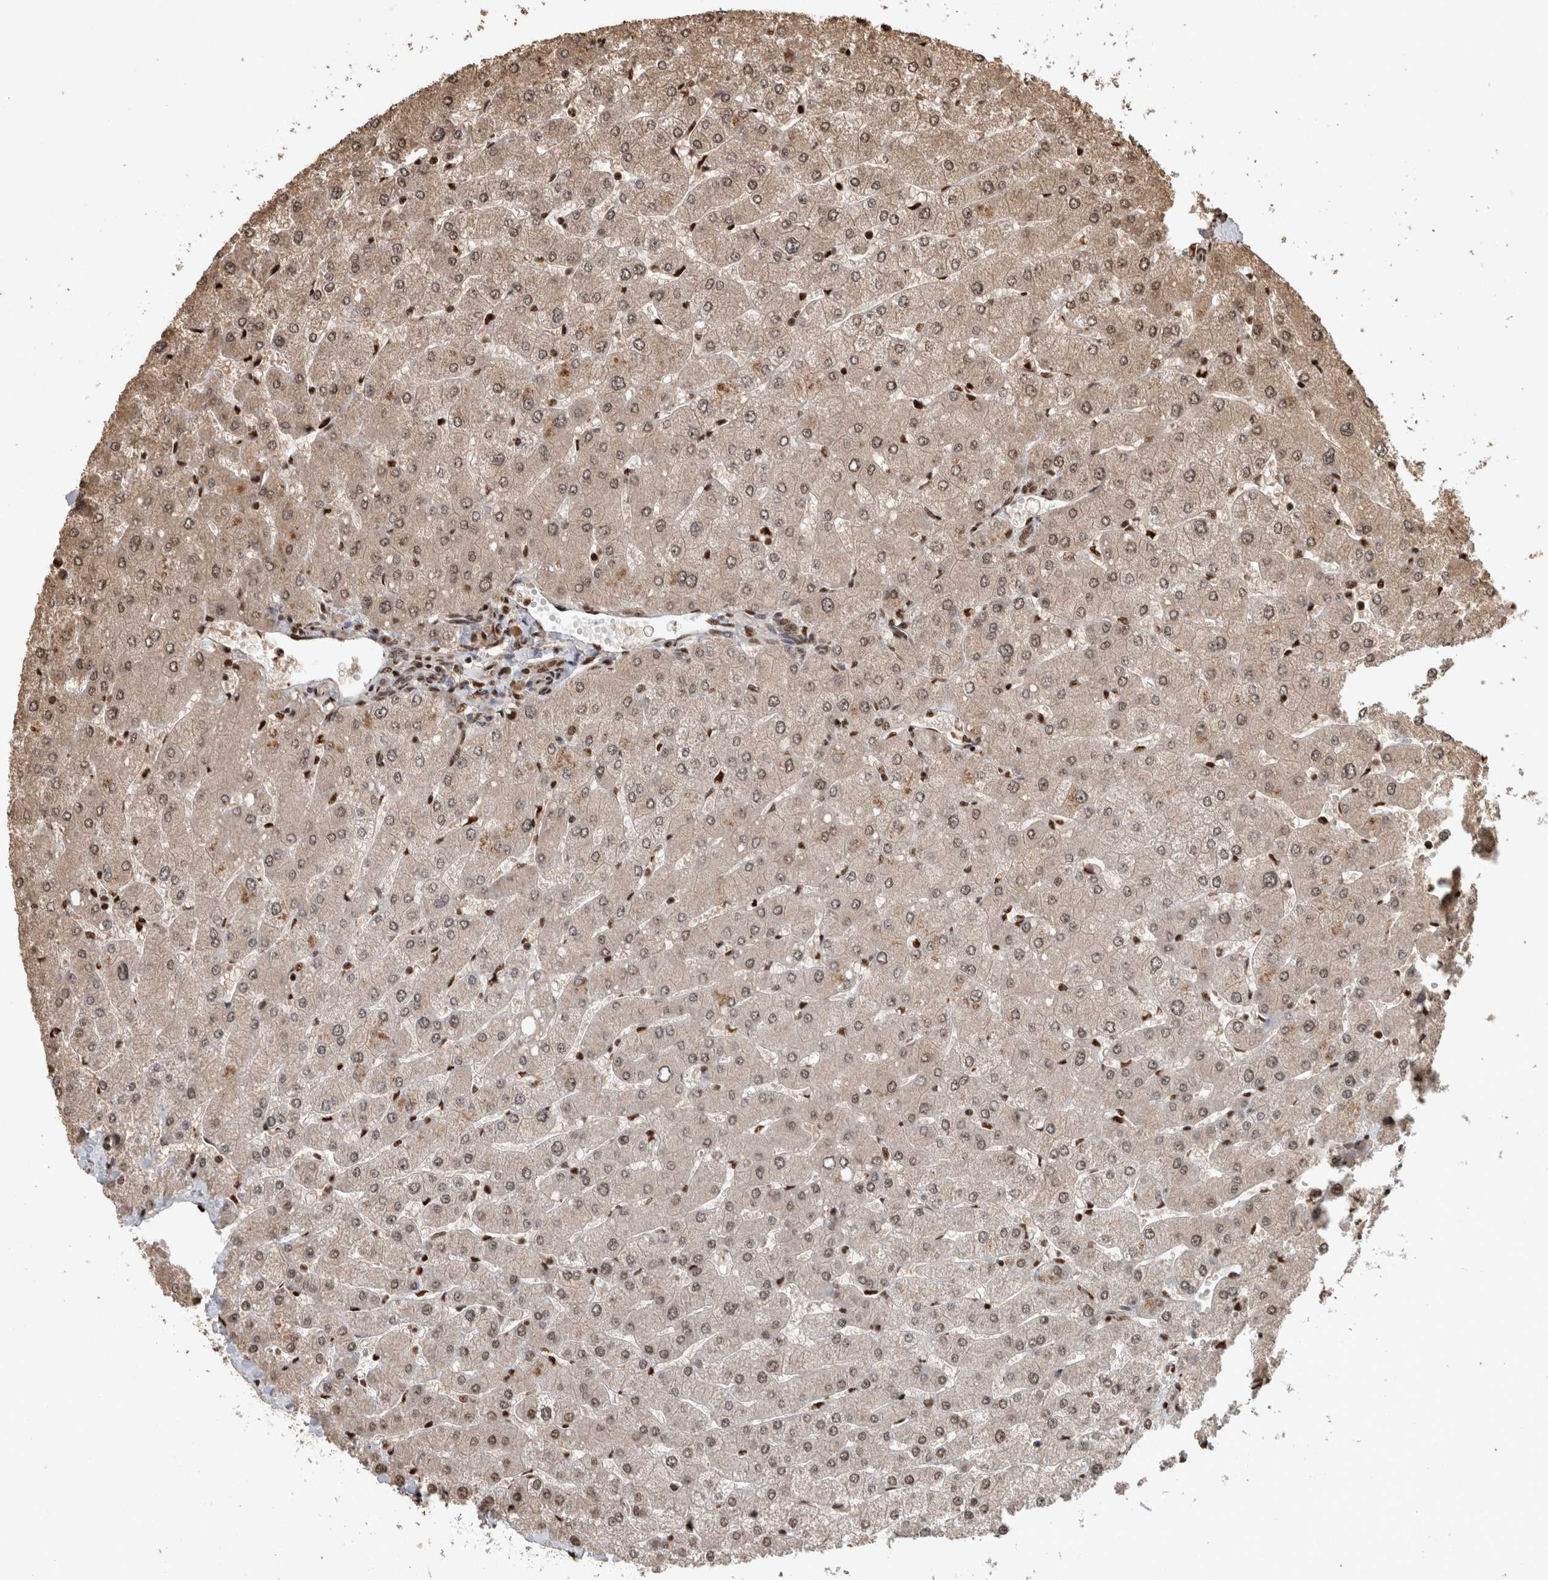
{"staining": {"intensity": "strong", "quantity": ">75%", "location": "nuclear"}, "tissue": "liver", "cell_type": "Cholangiocytes", "image_type": "normal", "snomed": [{"axis": "morphology", "description": "Normal tissue, NOS"}, {"axis": "topography", "description": "Liver"}], "caption": "Immunohistochemical staining of normal human liver demonstrates >75% levels of strong nuclear protein expression in approximately >75% of cholangiocytes.", "gene": "RAD50", "patient": {"sex": "male", "age": 55}}